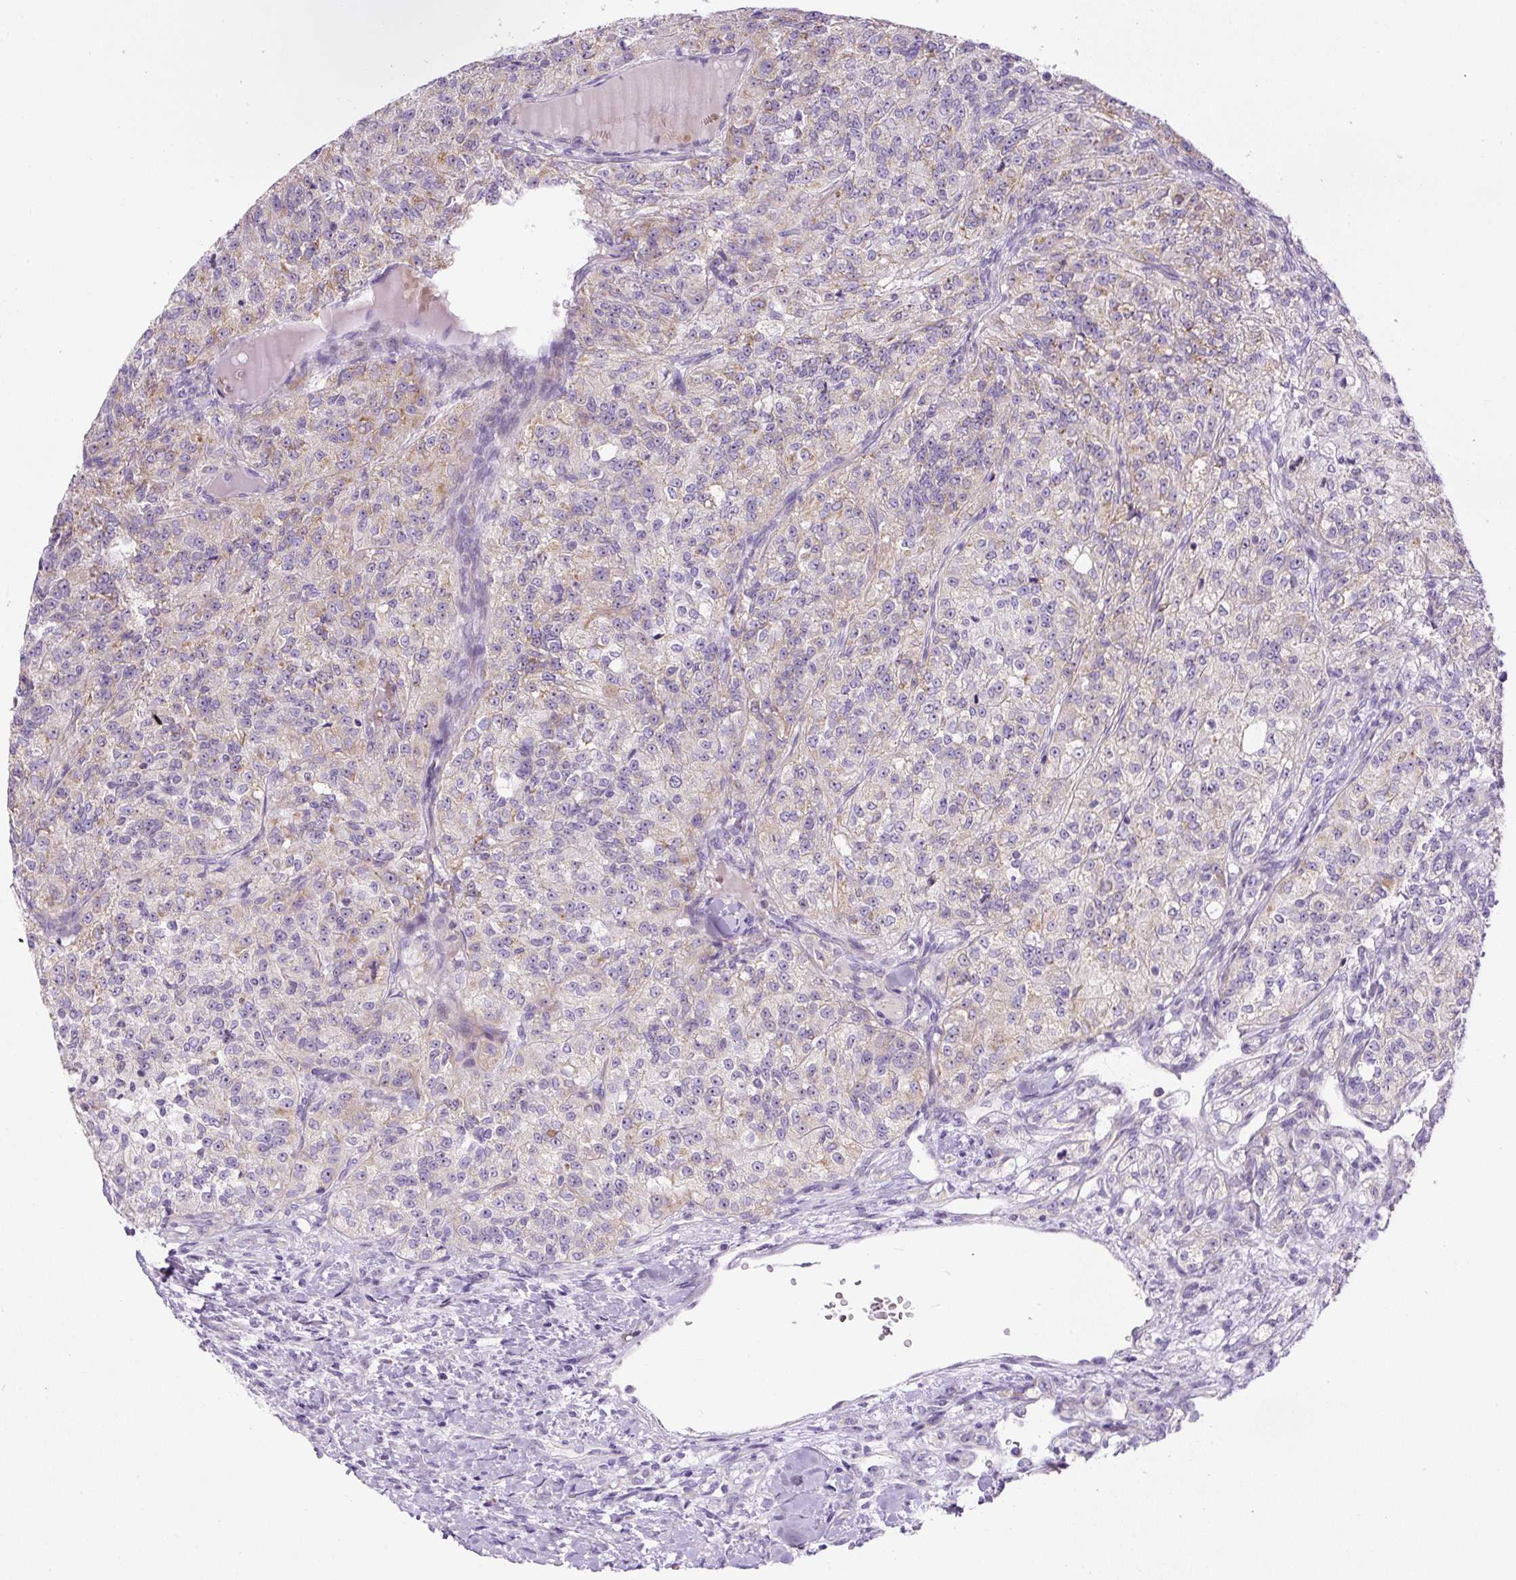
{"staining": {"intensity": "weak", "quantity": "<25%", "location": "cytoplasmic/membranous"}, "tissue": "renal cancer", "cell_type": "Tumor cells", "image_type": "cancer", "snomed": [{"axis": "morphology", "description": "Adenocarcinoma, NOS"}, {"axis": "topography", "description": "Kidney"}], "caption": "This micrograph is of adenocarcinoma (renal) stained with immunohistochemistry to label a protein in brown with the nuclei are counter-stained blue. There is no expression in tumor cells.", "gene": "ZNF596", "patient": {"sex": "female", "age": 63}}